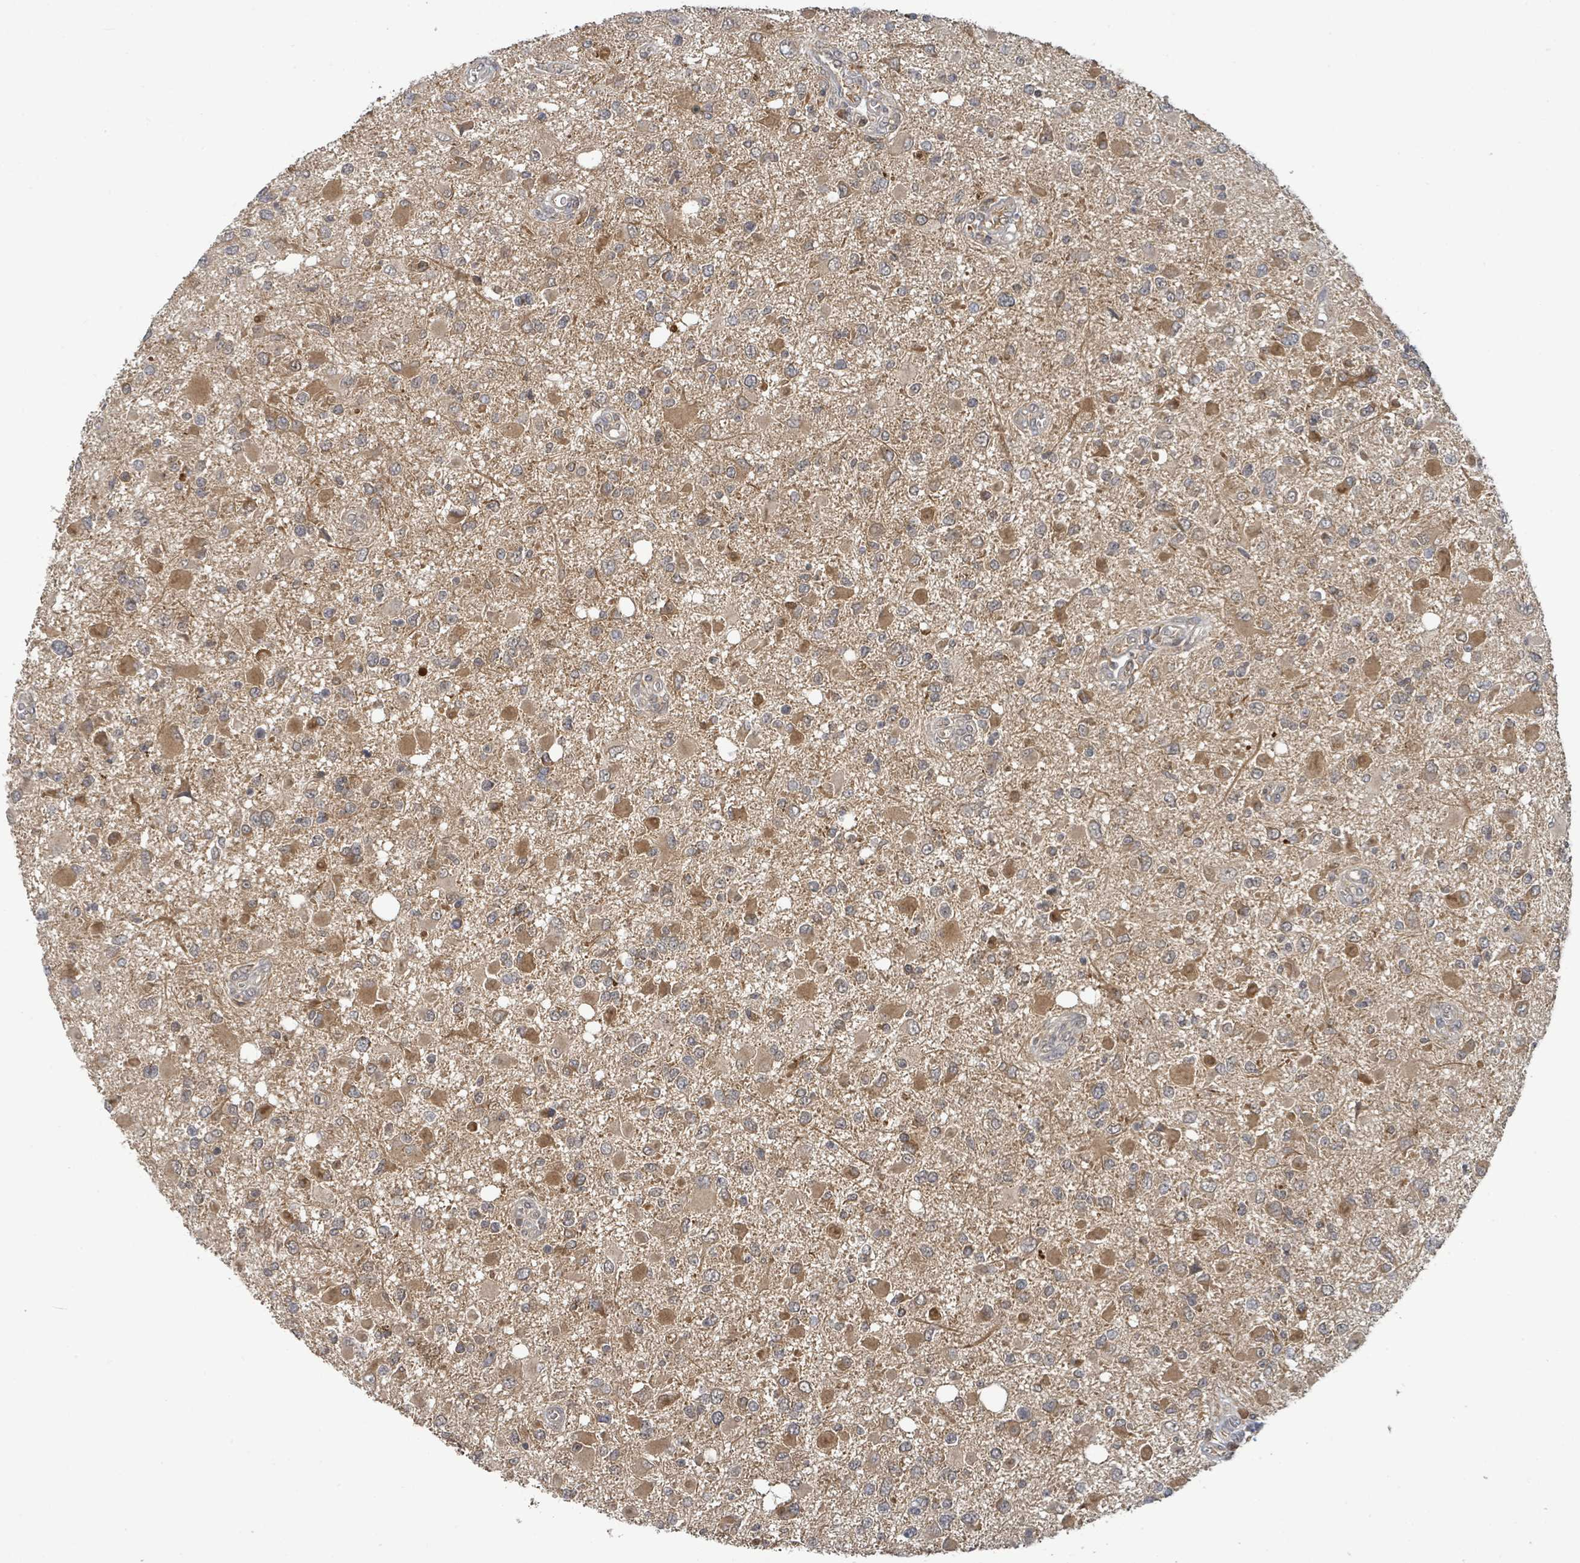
{"staining": {"intensity": "moderate", "quantity": ">75%", "location": "cytoplasmic/membranous"}, "tissue": "glioma", "cell_type": "Tumor cells", "image_type": "cancer", "snomed": [{"axis": "morphology", "description": "Glioma, malignant, High grade"}, {"axis": "topography", "description": "Brain"}], "caption": "Malignant glioma (high-grade) was stained to show a protein in brown. There is medium levels of moderate cytoplasmic/membranous staining in about >75% of tumor cells. (DAB = brown stain, brightfield microscopy at high magnification).", "gene": "ITGA11", "patient": {"sex": "male", "age": 53}}